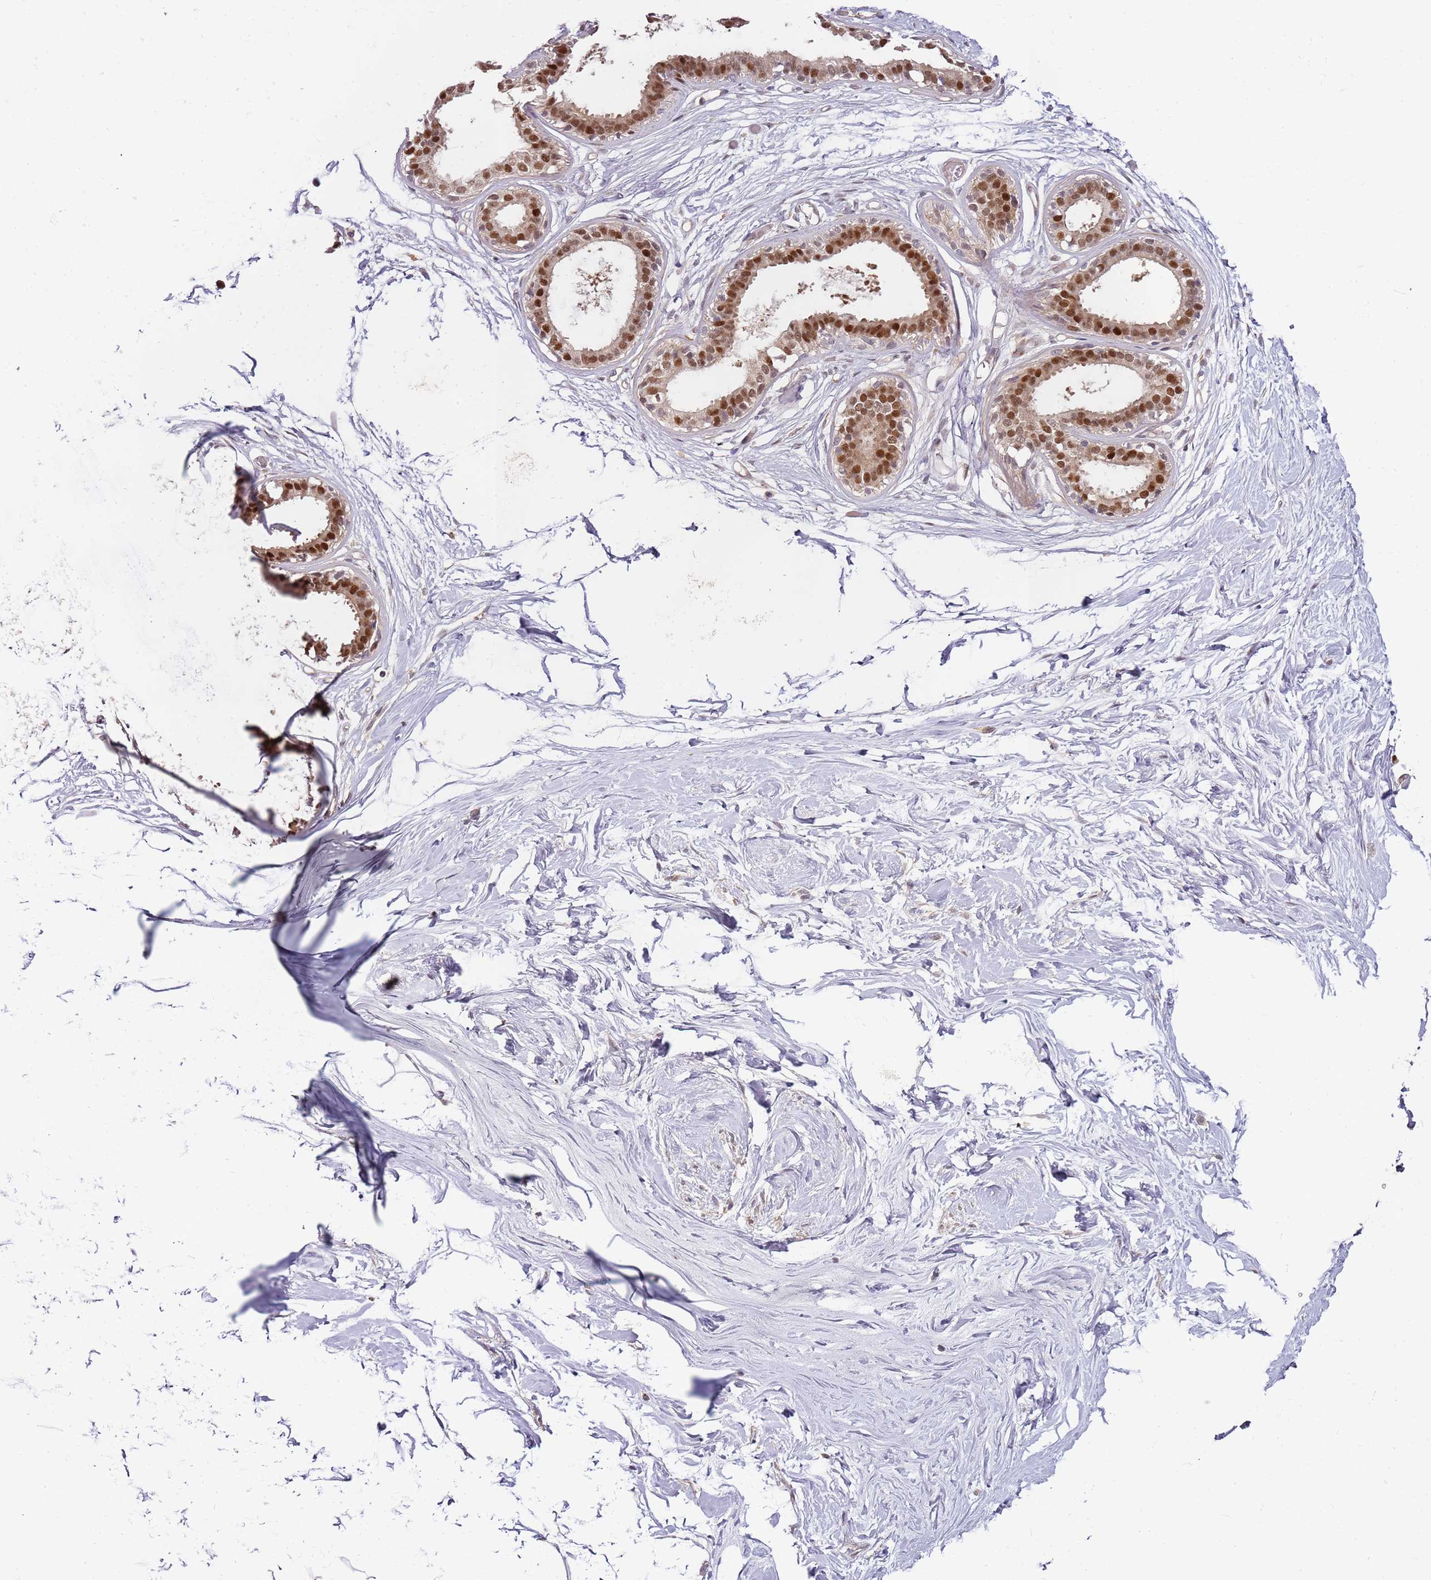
{"staining": {"intensity": "negative", "quantity": "none", "location": "none"}, "tissue": "breast", "cell_type": "Adipocytes", "image_type": "normal", "snomed": [{"axis": "morphology", "description": "Normal tissue, NOS"}, {"axis": "topography", "description": "Breast"}], "caption": "Image shows no significant protein positivity in adipocytes of benign breast.", "gene": "GSTO2", "patient": {"sex": "female", "age": 45}}